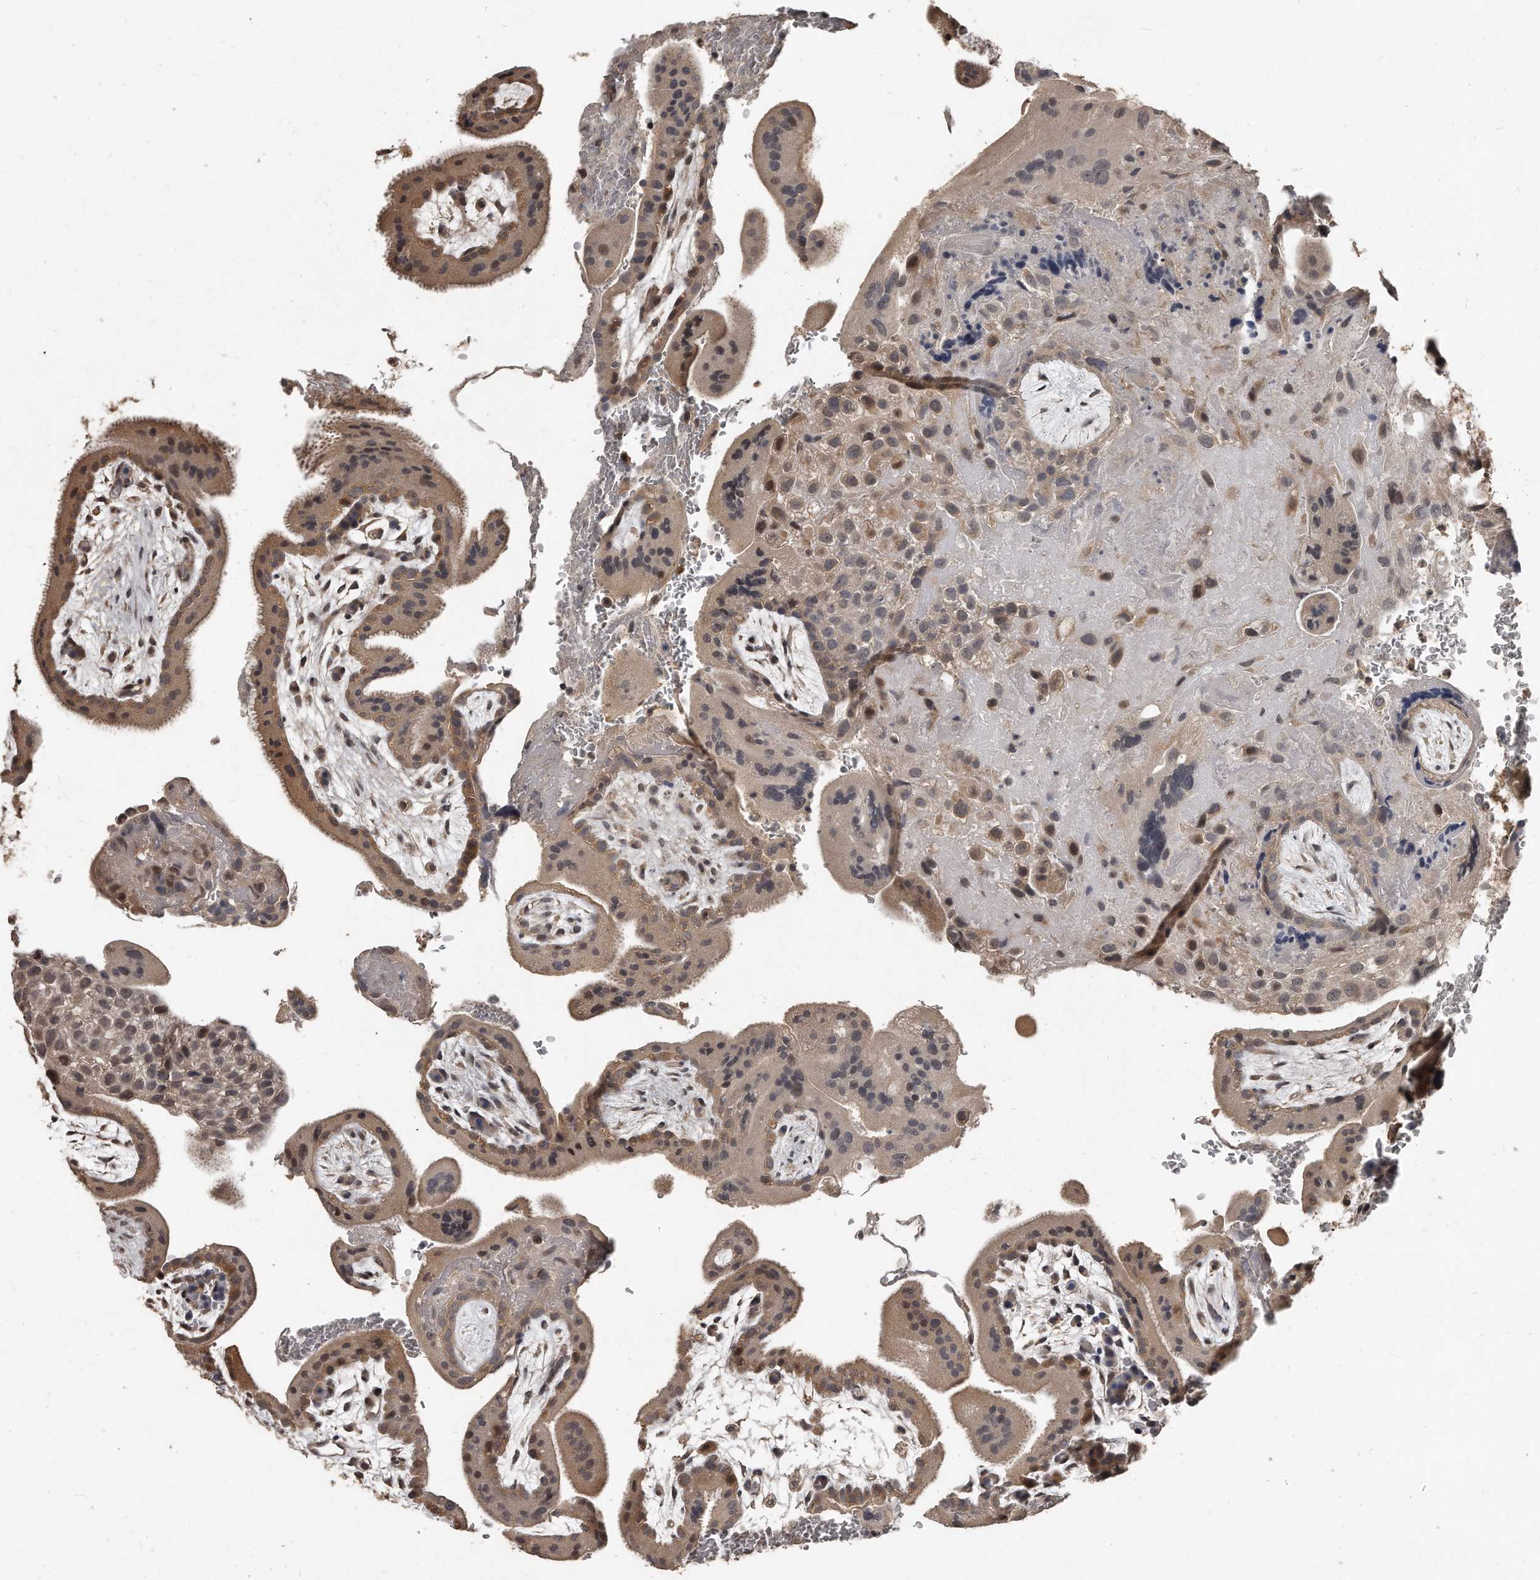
{"staining": {"intensity": "weak", "quantity": ">75%", "location": "cytoplasmic/membranous"}, "tissue": "placenta", "cell_type": "Decidual cells", "image_type": "normal", "snomed": [{"axis": "morphology", "description": "Normal tissue, NOS"}, {"axis": "topography", "description": "Placenta"}], "caption": "Immunohistochemical staining of unremarkable human placenta reveals low levels of weak cytoplasmic/membranous positivity in about >75% of decidual cells.", "gene": "GRB10", "patient": {"sex": "female", "age": 35}}